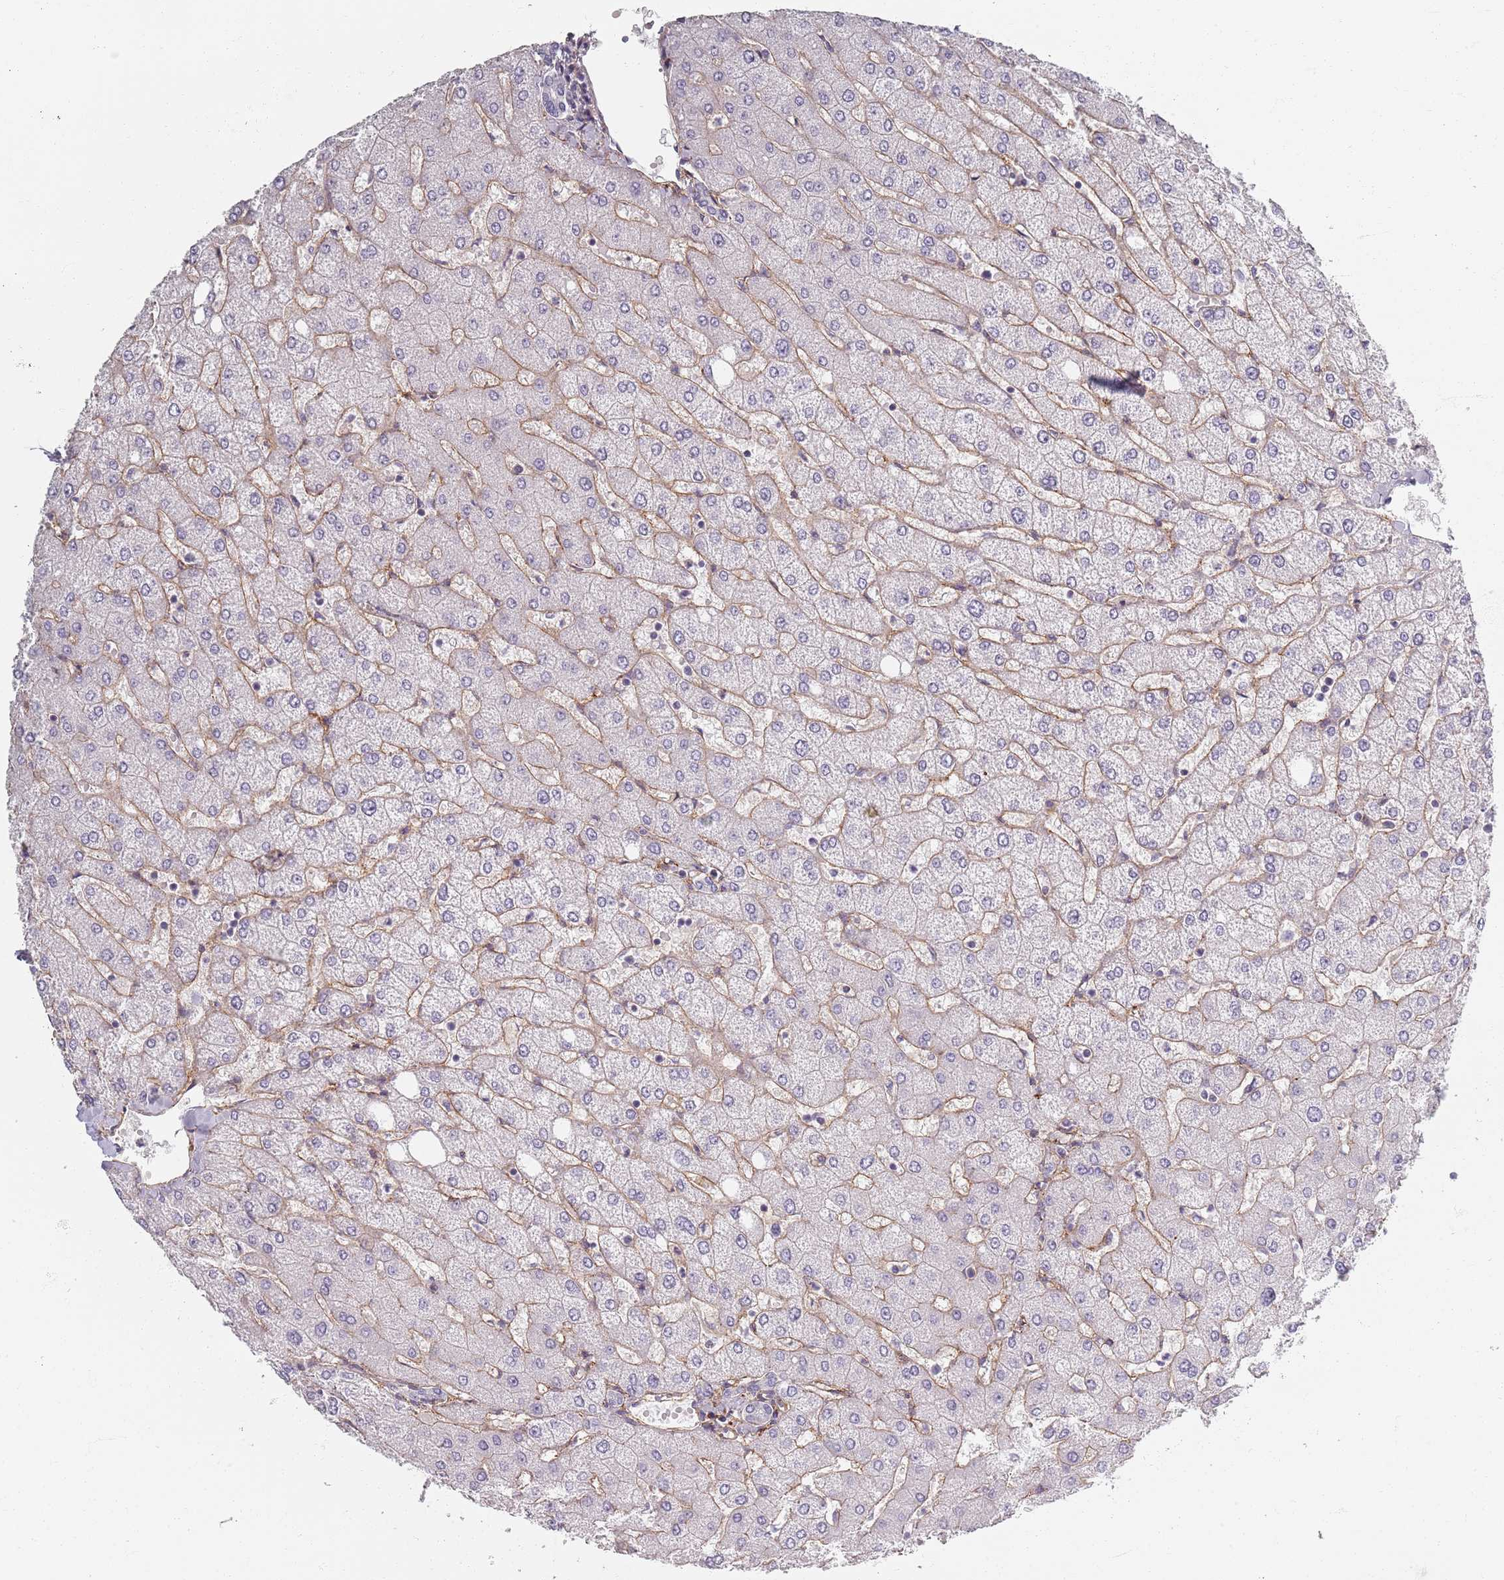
{"staining": {"intensity": "negative", "quantity": "none", "location": "none"}, "tissue": "liver", "cell_type": "Cholangiocytes", "image_type": "normal", "snomed": [{"axis": "morphology", "description": "Normal tissue, NOS"}, {"axis": "topography", "description": "Liver"}], "caption": "Protein analysis of normal liver displays no significant expression in cholangiocytes. (DAB IHC visualized using brightfield microscopy, high magnification).", "gene": "SYNGR3", "patient": {"sex": "female", "age": 54}}